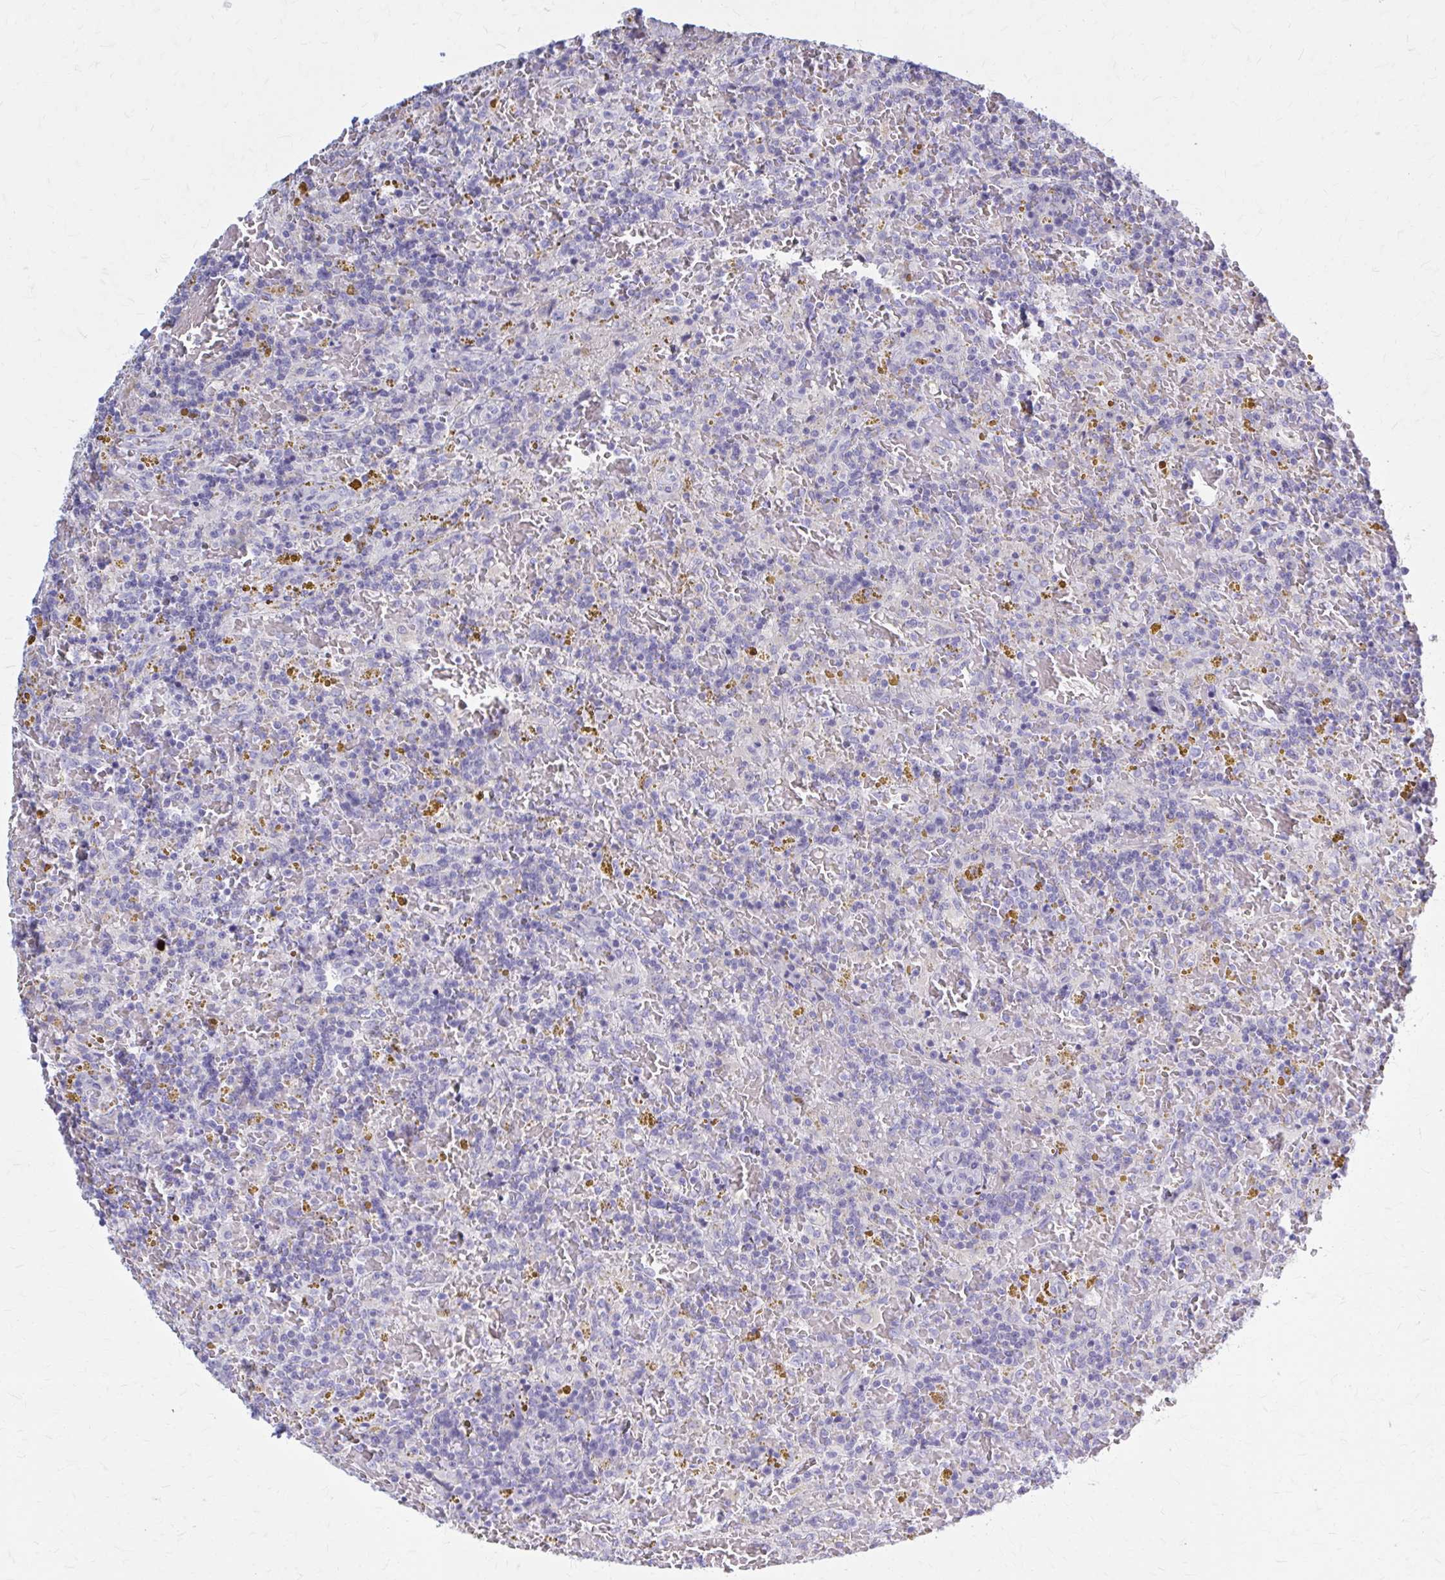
{"staining": {"intensity": "negative", "quantity": "none", "location": "none"}, "tissue": "lymphoma", "cell_type": "Tumor cells", "image_type": "cancer", "snomed": [{"axis": "morphology", "description": "Malignant lymphoma, non-Hodgkin's type, Low grade"}, {"axis": "topography", "description": "Spleen"}], "caption": "An image of human lymphoma is negative for staining in tumor cells.", "gene": "SERPIND1", "patient": {"sex": "female", "age": 65}}